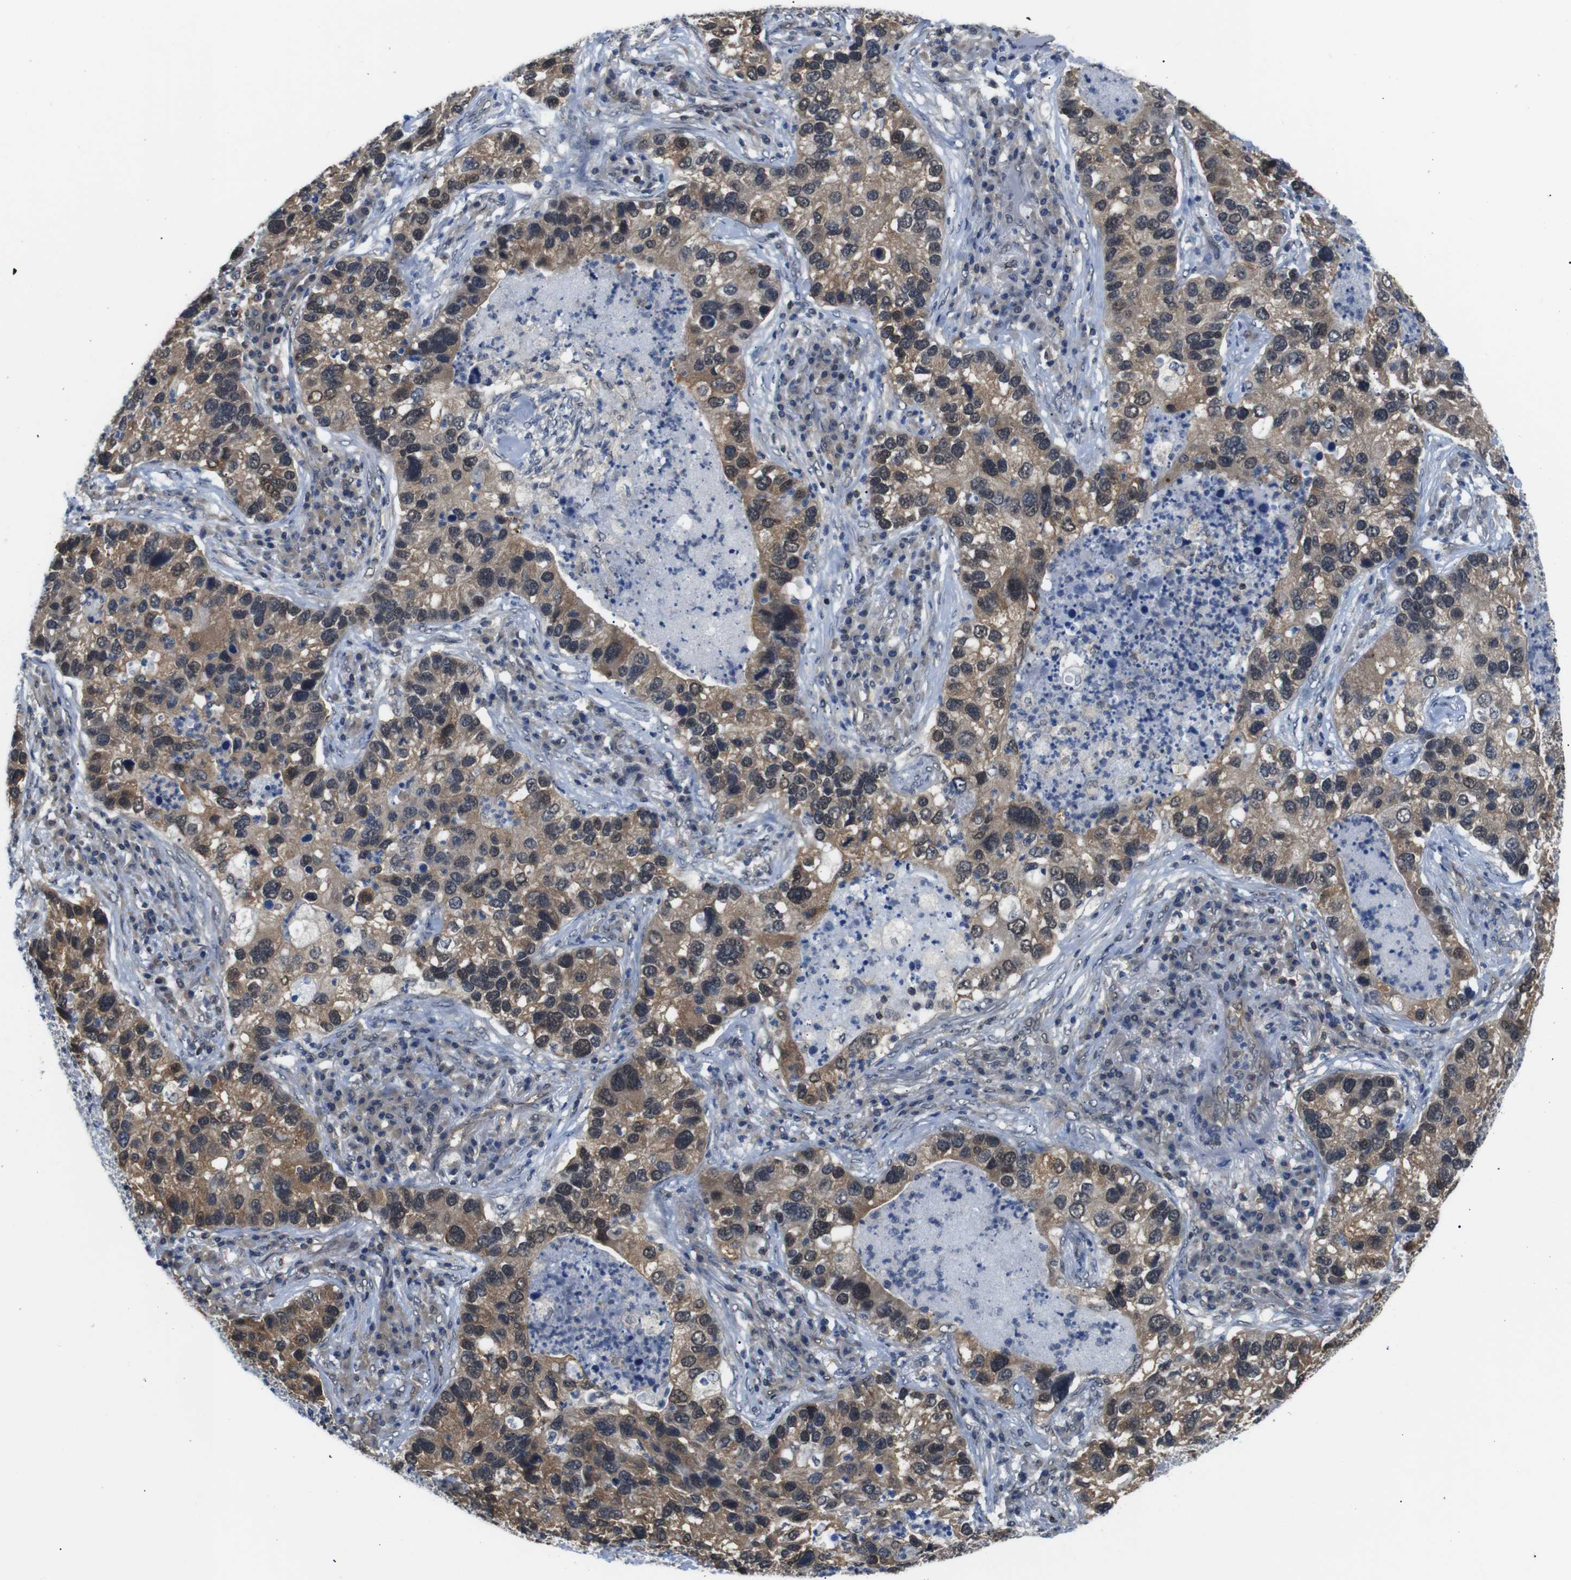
{"staining": {"intensity": "moderate", "quantity": ">75%", "location": "cytoplasmic/membranous,nuclear"}, "tissue": "lung cancer", "cell_type": "Tumor cells", "image_type": "cancer", "snomed": [{"axis": "morphology", "description": "Normal tissue, NOS"}, {"axis": "morphology", "description": "Adenocarcinoma, NOS"}, {"axis": "topography", "description": "Bronchus"}, {"axis": "topography", "description": "Lung"}], "caption": "Lung adenocarcinoma was stained to show a protein in brown. There is medium levels of moderate cytoplasmic/membranous and nuclear positivity in about >75% of tumor cells.", "gene": "UBXN1", "patient": {"sex": "male", "age": 54}}